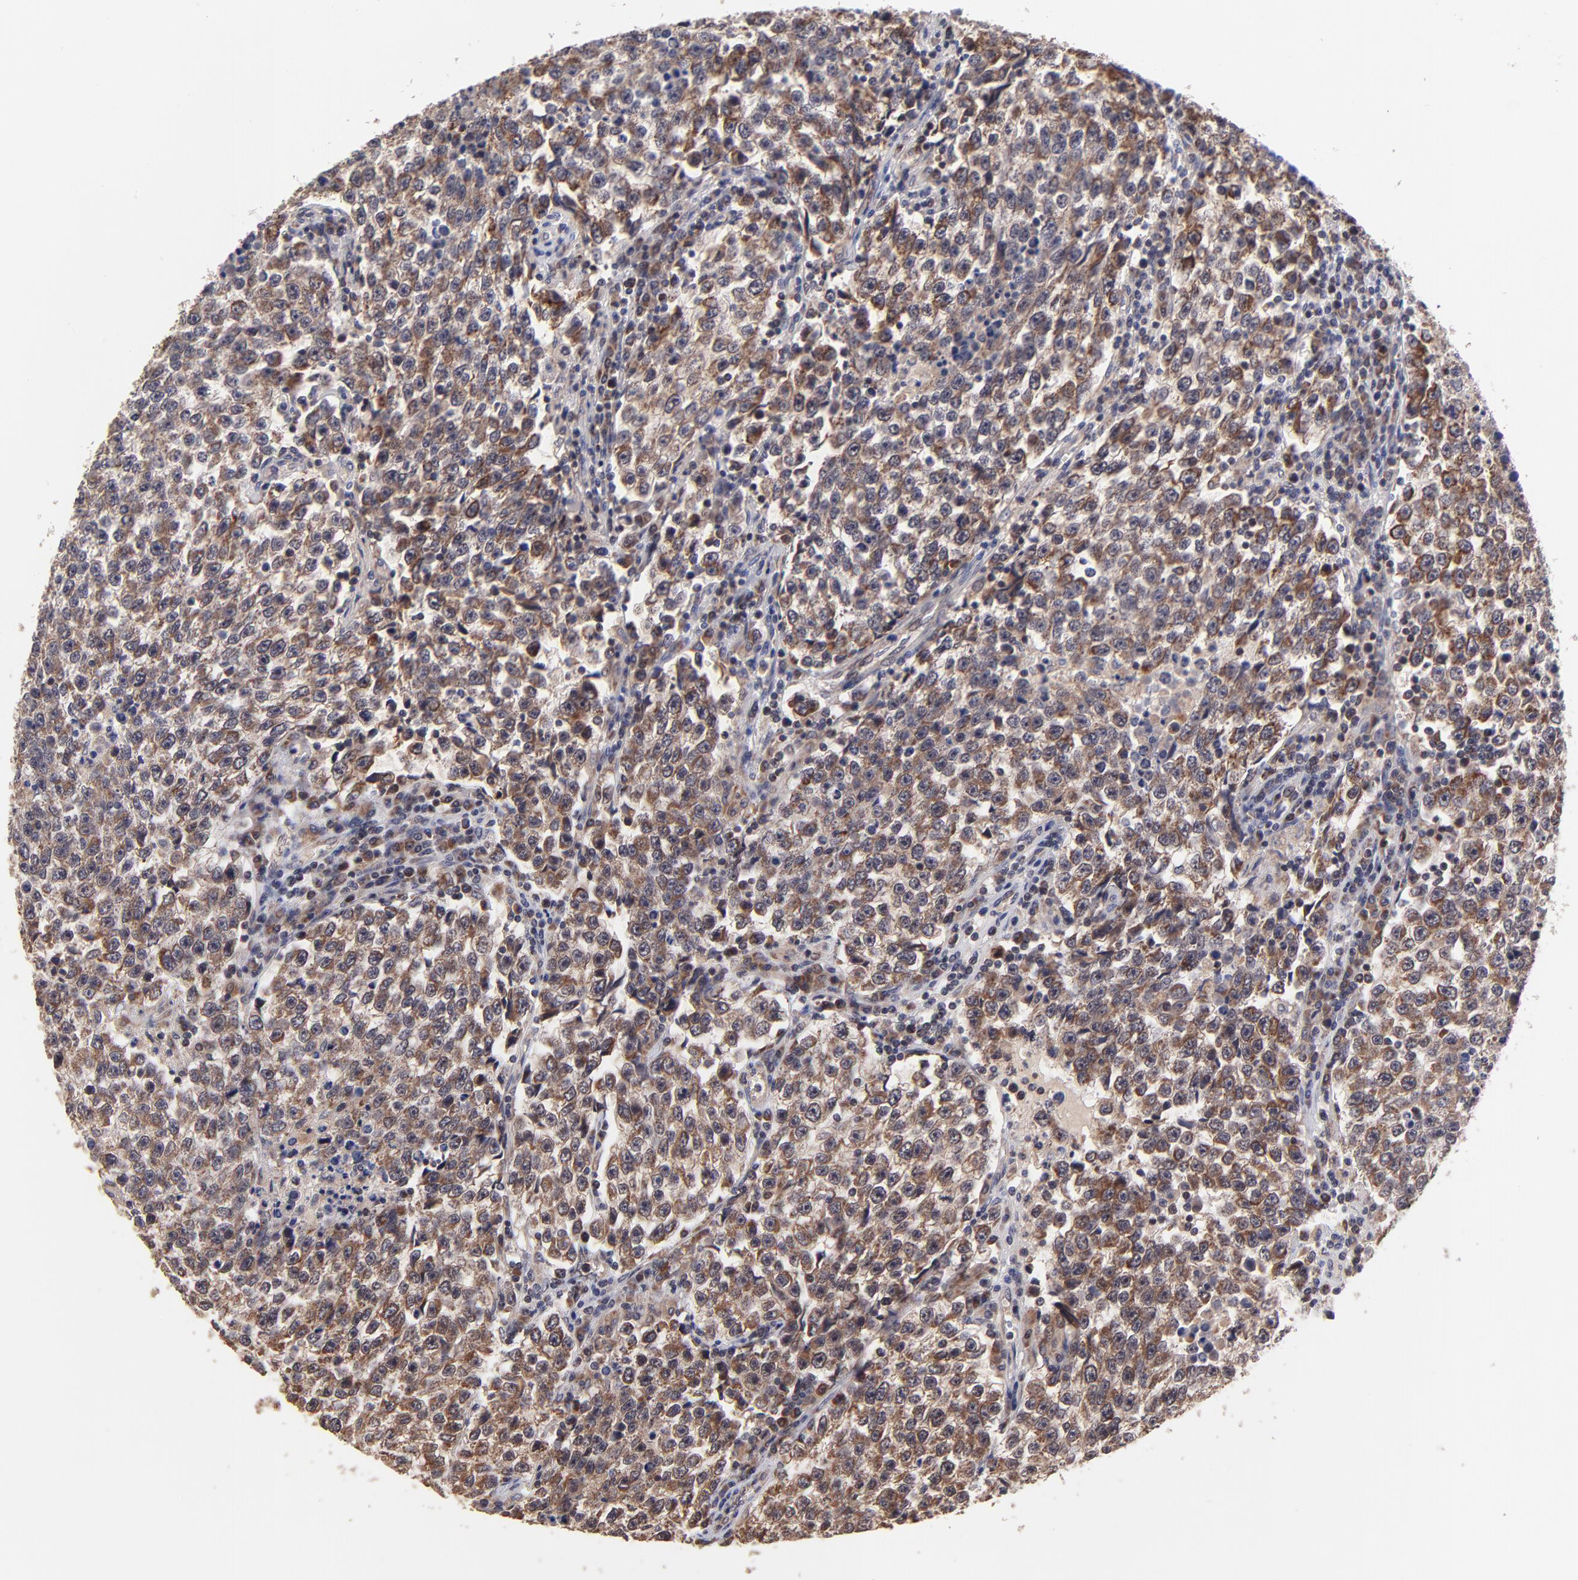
{"staining": {"intensity": "moderate", "quantity": ">75%", "location": "cytoplasmic/membranous"}, "tissue": "testis cancer", "cell_type": "Tumor cells", "image_type": "cancer", "snomed": [{"axis": "morphology", "description": "Seminoma, NOS"}, {"axis": "topography", "description": "Testis"}], "caption": "Moderate cytoplasmic/membranous expression is present in approximately >75% of tumor cells in testis cancer (seminoma).", "gene": "BAIAP2L2", "patient": {"sex": "male", "age": 36}}